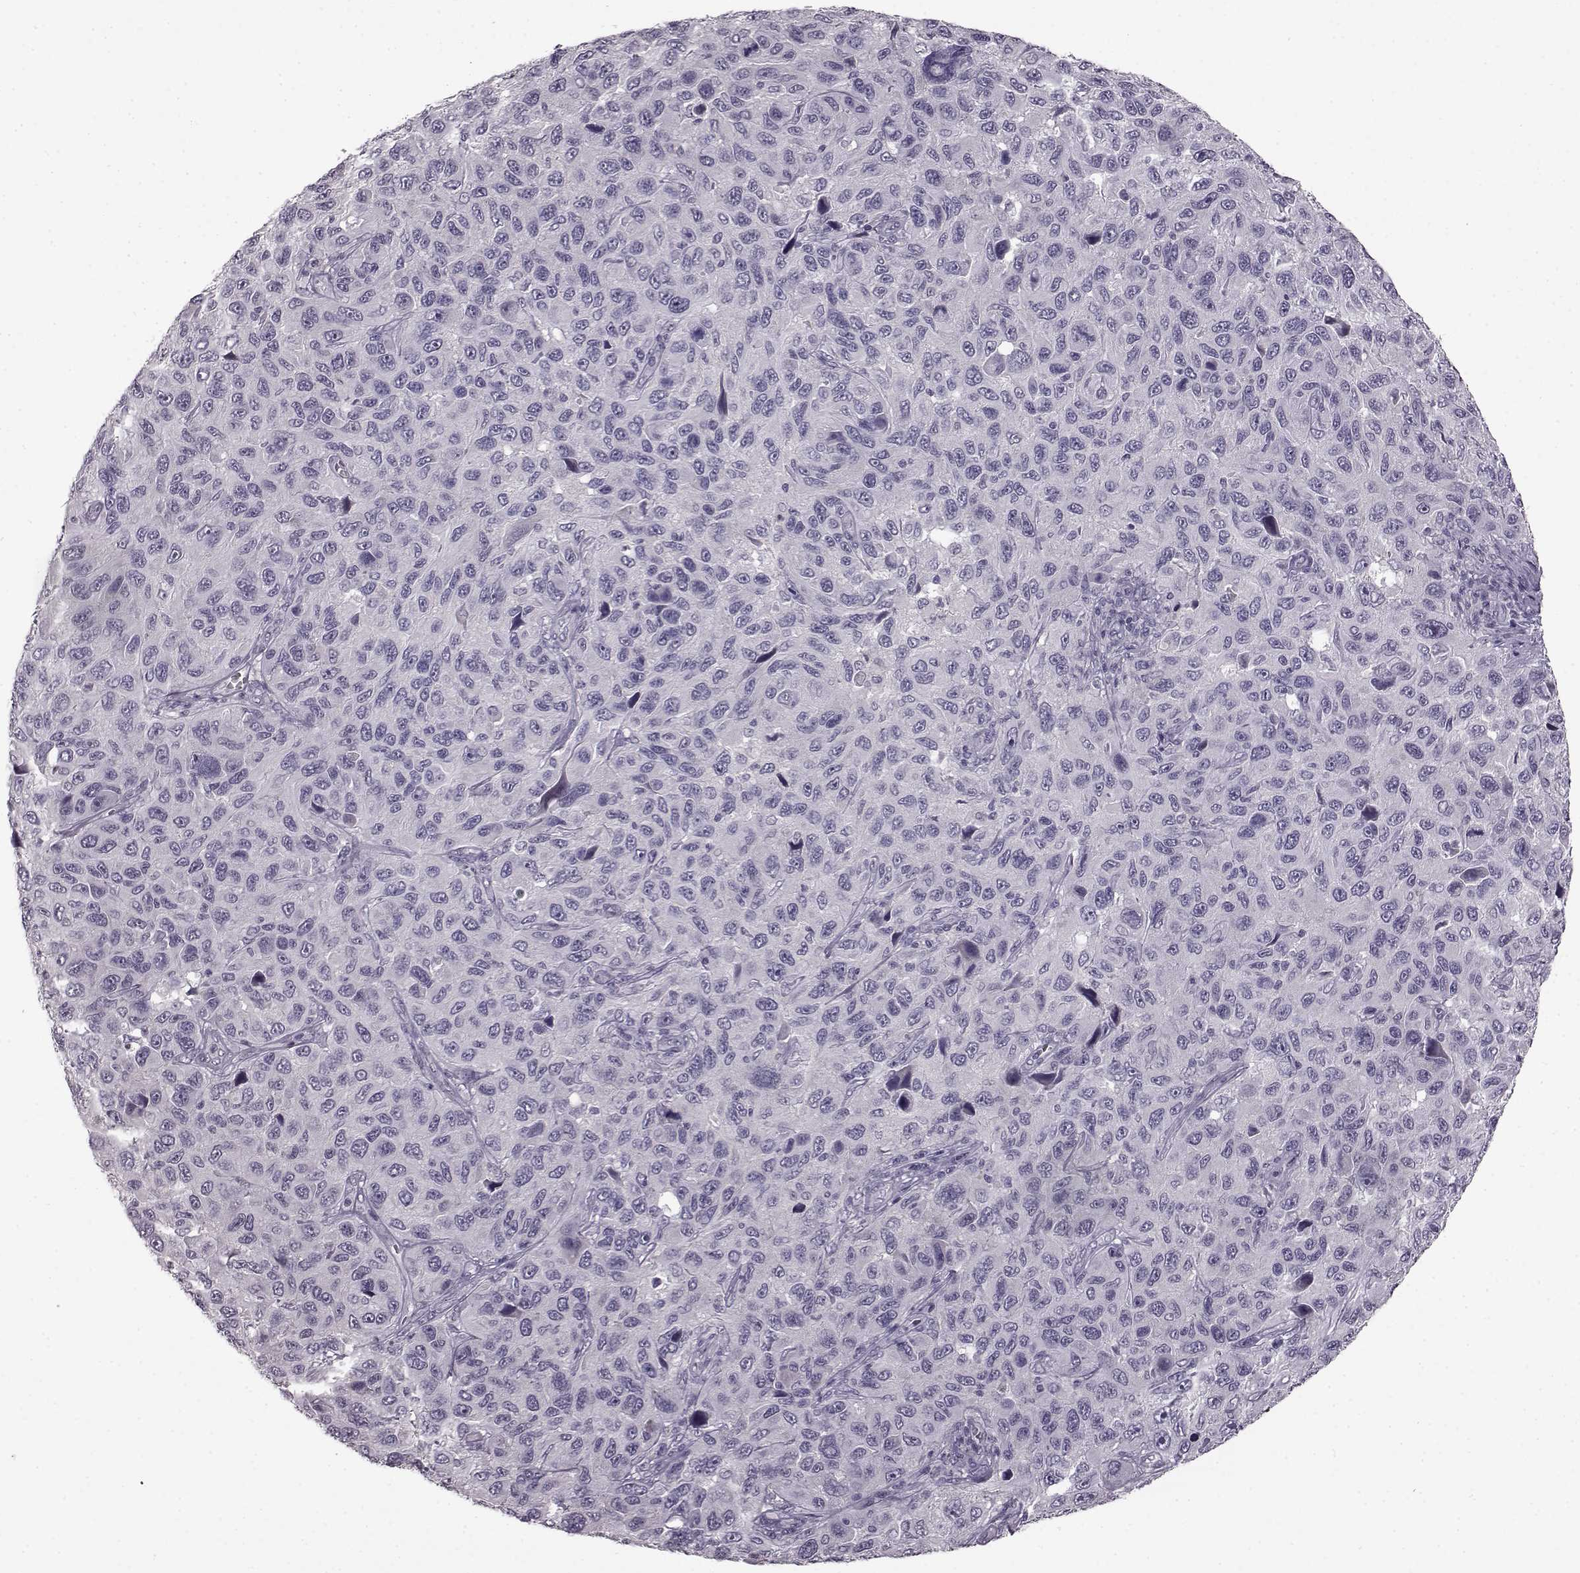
{"staining": {"intensity": "negative", "quantity": "none", "location": "none"}, "tissue": "melanoma", "cell_type": "Tumor cells", "image_type": "cancer", "snomed": [{"axis": "morphology", "description": "Malignant melanoma, NOS"}, {"axis": "topography", "description": "Skin"}], "caption": "IHC histopathology image of melanoma stained for a protein (brown), which displays no expression in tumor cells.", "gene": "LHB", "patient": {"sex": "male", "age": 53}}